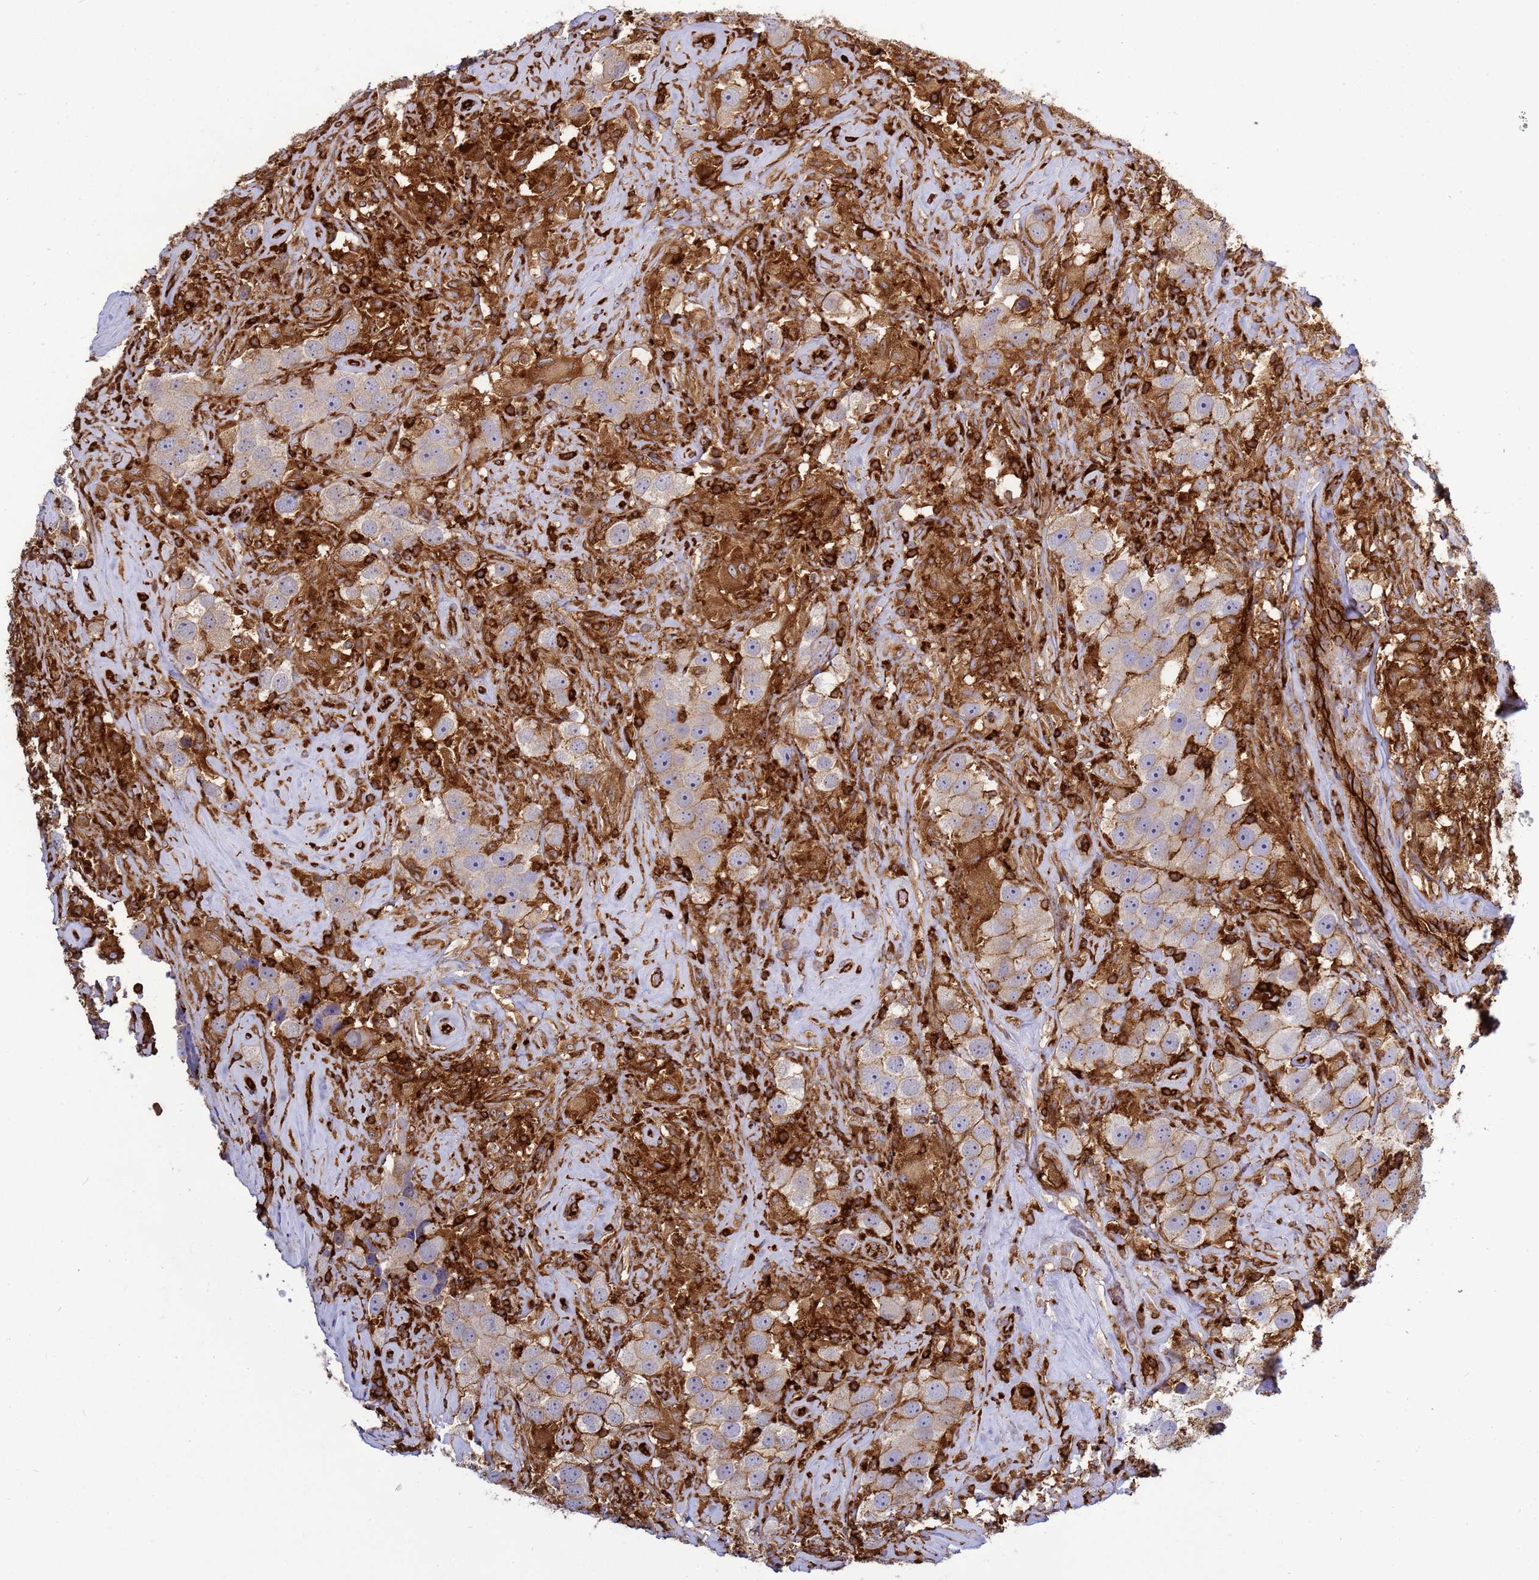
{"staining": {"intensity": "weak", "quantity": "<25%", "location": "cytoplasmic/membranous"}, "tissue": "testis cancer", "cell_type": "Tumor cells", "image_type": "cancer", "snomed": [{"axis": "morphology", "description": "Seminoma, NOS"}, {"axis": "topography", "description": "Testis"}], "caption": "An image of testis cancer stained for a protein reveals no brown staining in tumor cells.", "gene": "ZBTB8OS", "patient": {"sex": "male", "age": 49}}